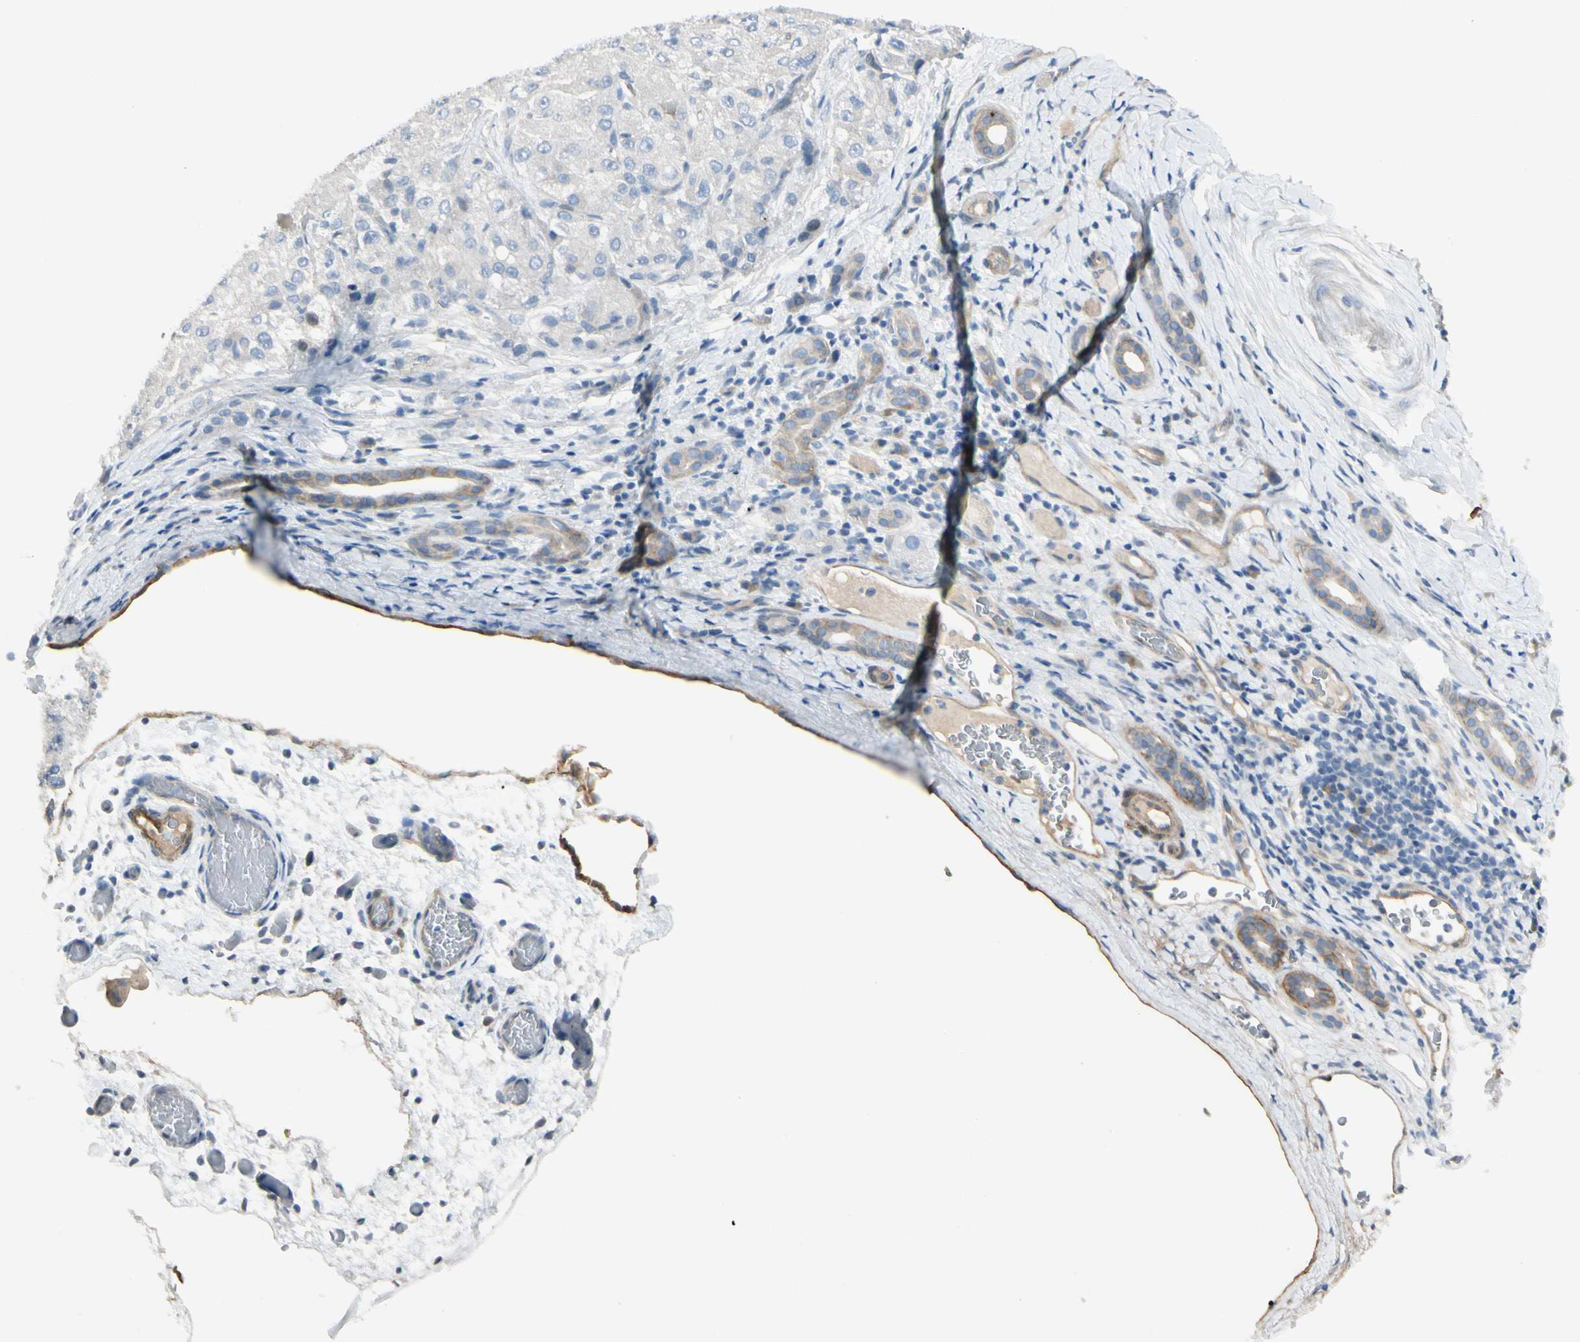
{"staining": {"intensity": "negative", "quantity": "none", "location": "none"}, "tissue": "liver cancer", "cell_type": "Tumor cells", "image_type": "cancer", "snomed": [{"axis": "morphology", "description": "Carcinoma, Hepatocellular, NOS"}, {"axis": "topography", "description": "Liver"}], "caption": "Immunohistochemical staining of human hepatocellular carcinoma (liver) displays no significant positivity in tumor cells.", "gene": "ITGA3", "patient": {"sex": "male", "age": 80}}